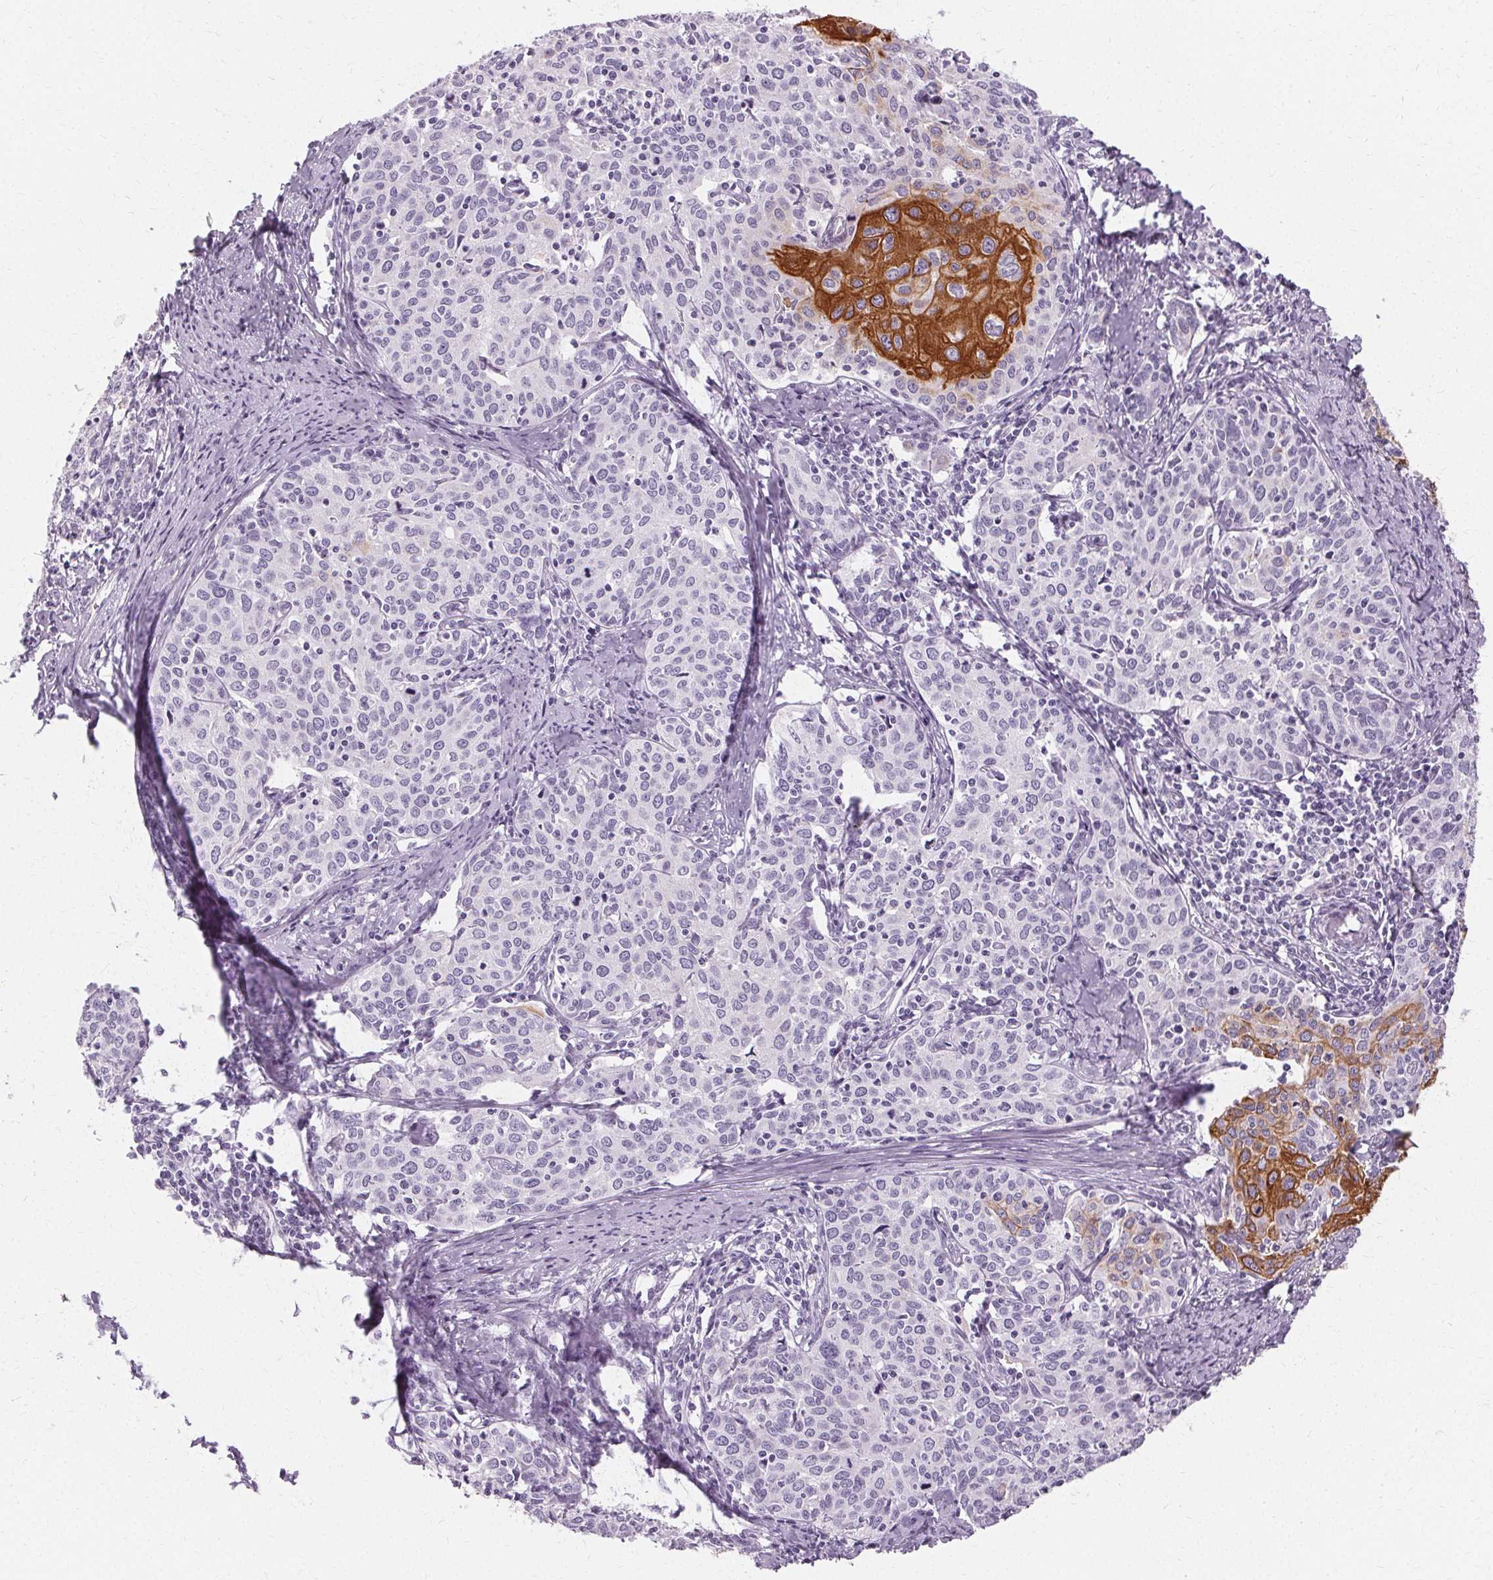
{"staining": {"intensity": "strong", "quantity": "<25%", "location": "cytoplasmic/membranous"}, "tissue": "cervical cancer", "cell_type": "Tumor cells", "image_type": "cancer", "snomed": [{"axis": "morphology", "description": "Squamous cell carcinoma, NOS"}, {"axis": "topography", "description": "Cervix"}], "caption": "DAB immunohistochemical staining of human squamous cell carcinoma (cervical) reveals strong cytoplasmic/membranous protein expression in approximately <25% of tumor cells. (Brightfield microscopy of DAB IHC at high magnification).", "gene": "KRT6C", "patient": {"sex": "female", "age": 62}}